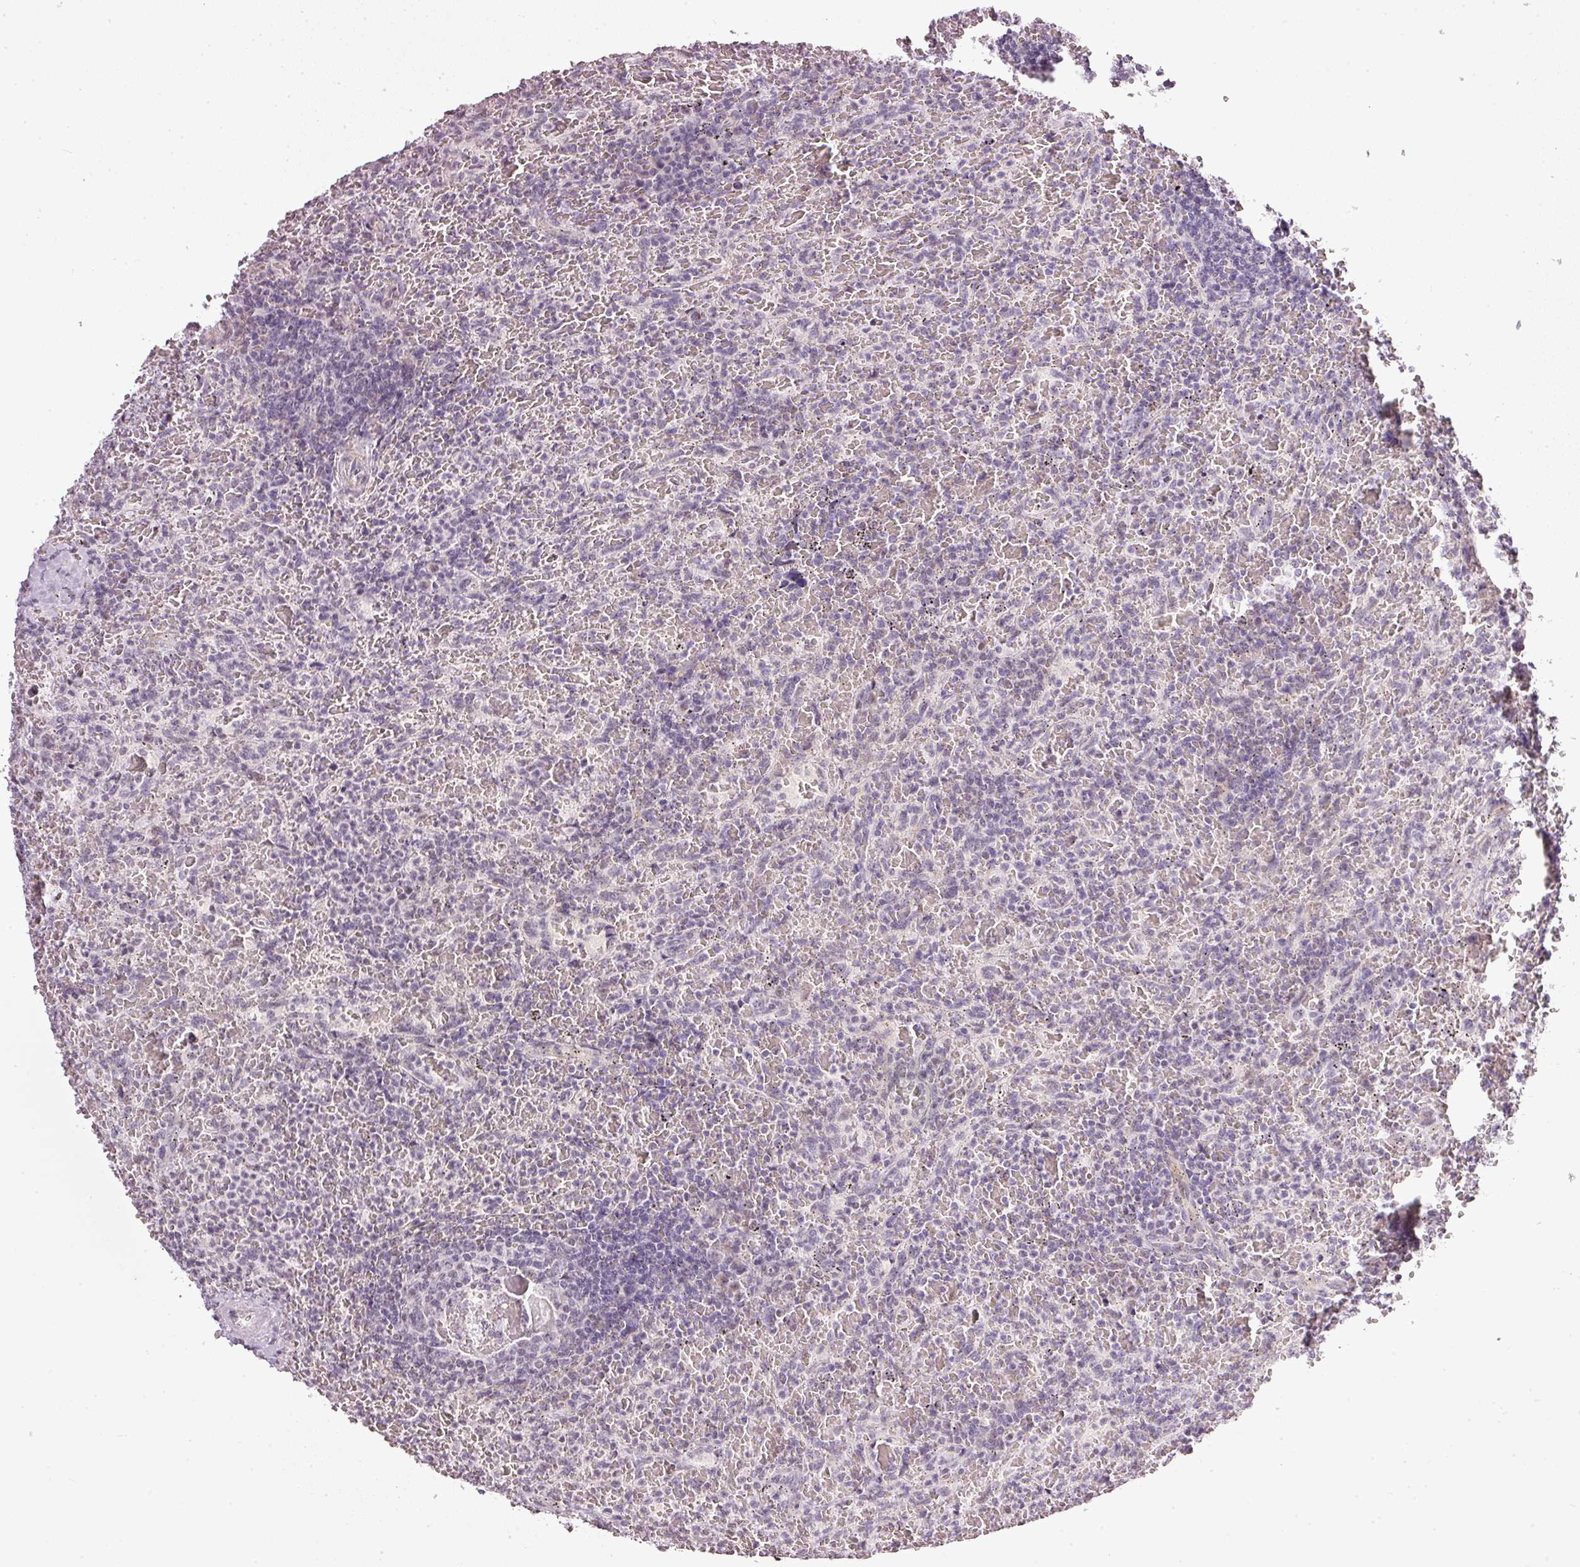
{"staining": {"intensity": "negative", "quantity": "none", "location": "none"}, "tissue": "lymphoma", "cell_type": "Tumor cells", "image_type": "cancer", "snomed": [{"axis": "morphology", "description": "Malignant lymphoma, non-Hodgkin's type, Low grade"}, {"axis": "topography", "description": "Spleen"}], "caption": "DAB (3,3'-diaminobenzidine) immunohistochemical staining of human low-grade malignant lymphoma, non-Hodgkin's type demonstrates no significant staining in tumor cells. The staining is performed using DAB brown chromogen with nuclei counter-stained in using hematoxylin.", "gene": "NRDE2", "patient": {"sex": "female", "age": 64}}